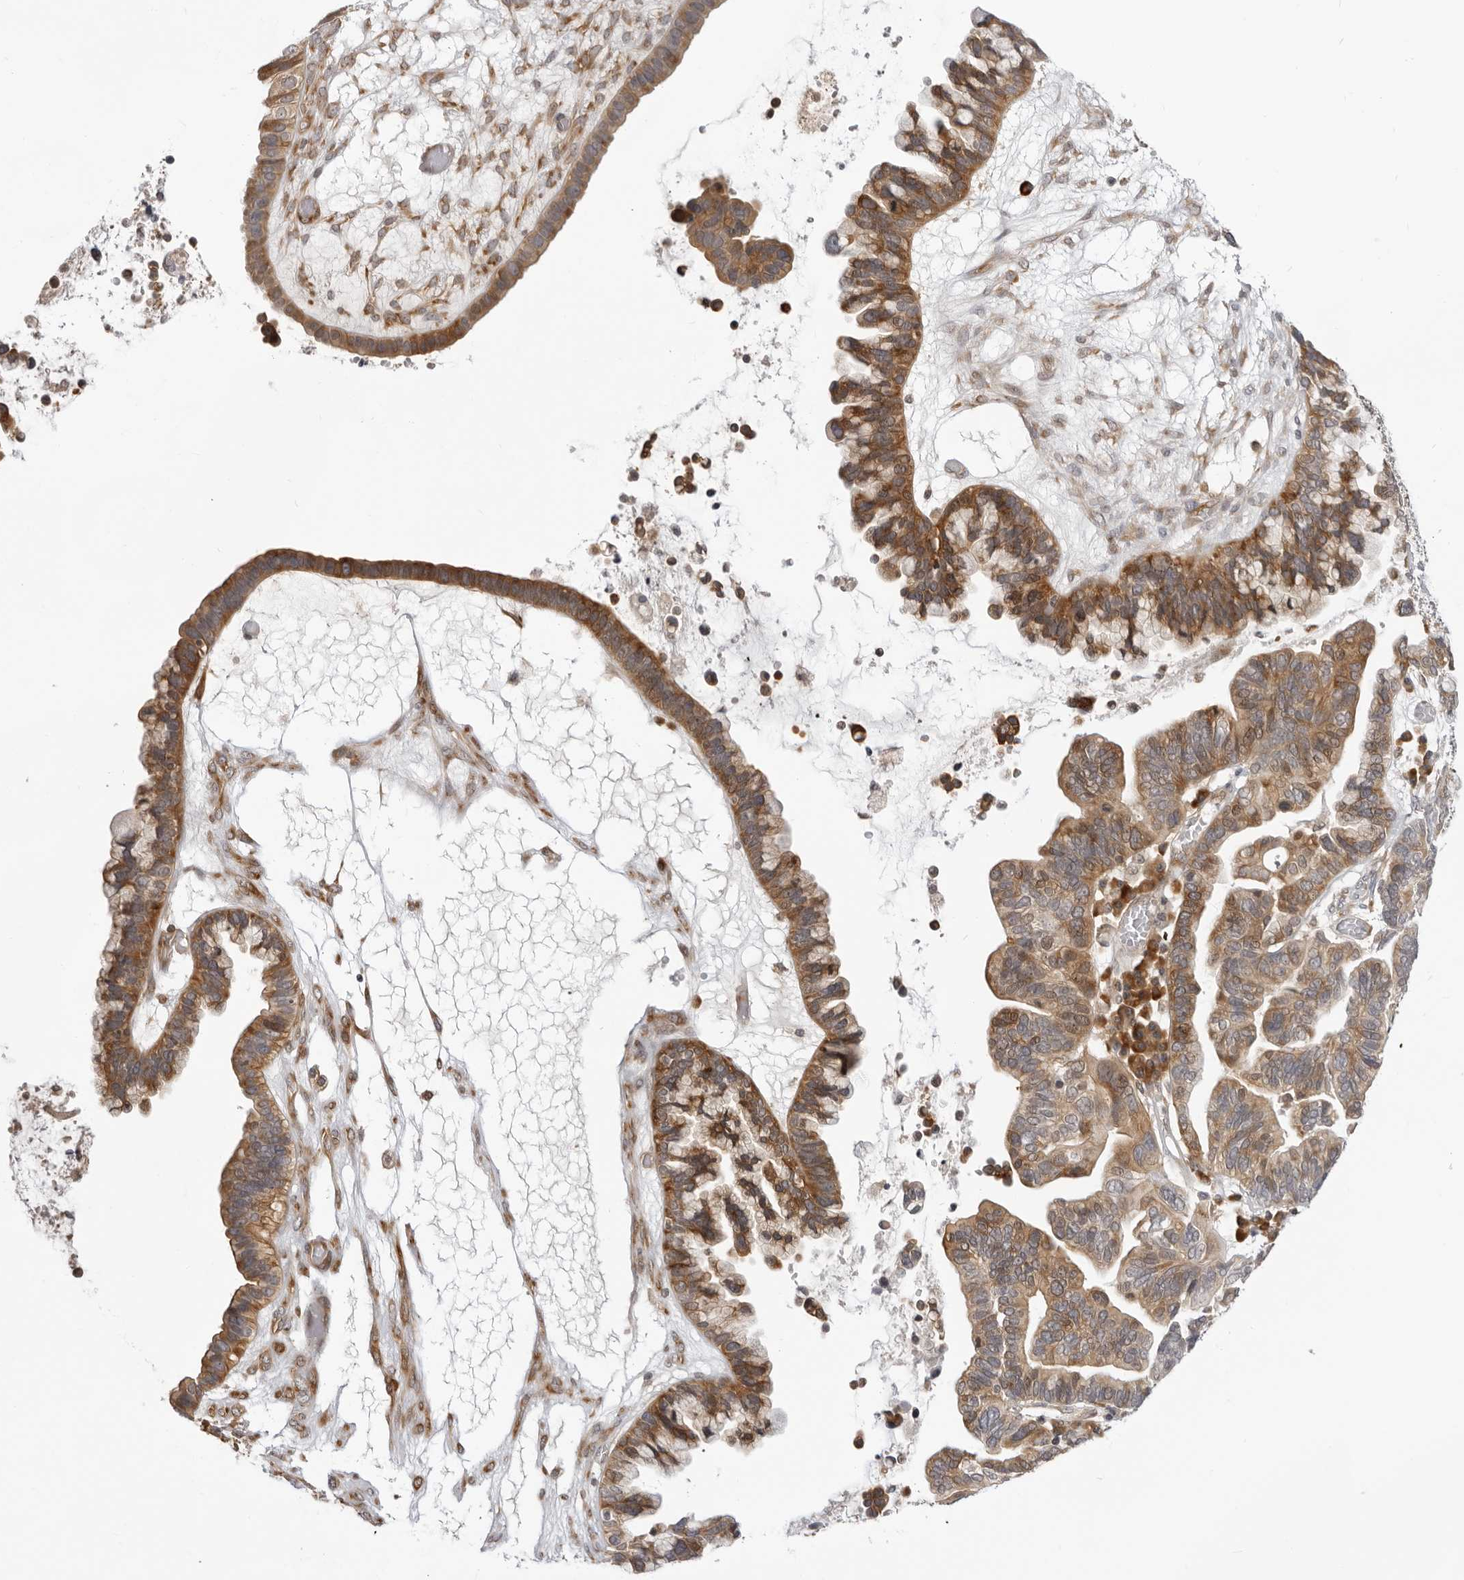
{"staining": {"intensity": "strong", "quantity": ">75%", "location": "cytoplasmic/membranous"}, "tissue": "ovarian cancer", "cell_type": "Tumor cells", "image_type": "cancer", "snomed": [{"axis": "morphology", "description": "Cystadenocarcinoma, serous, NOS"}, {"axis": "topography", "description": "Ovary"}], "caption": "Immunohistochemical staining of human serous cystadenocarcinoma (ovarian) exhibits strong cytoplasmic/membranous protein staining in about >75% of tumor cells.", "gene": "SRGAP2", "patient": {"sex": "female", "age": 56}}